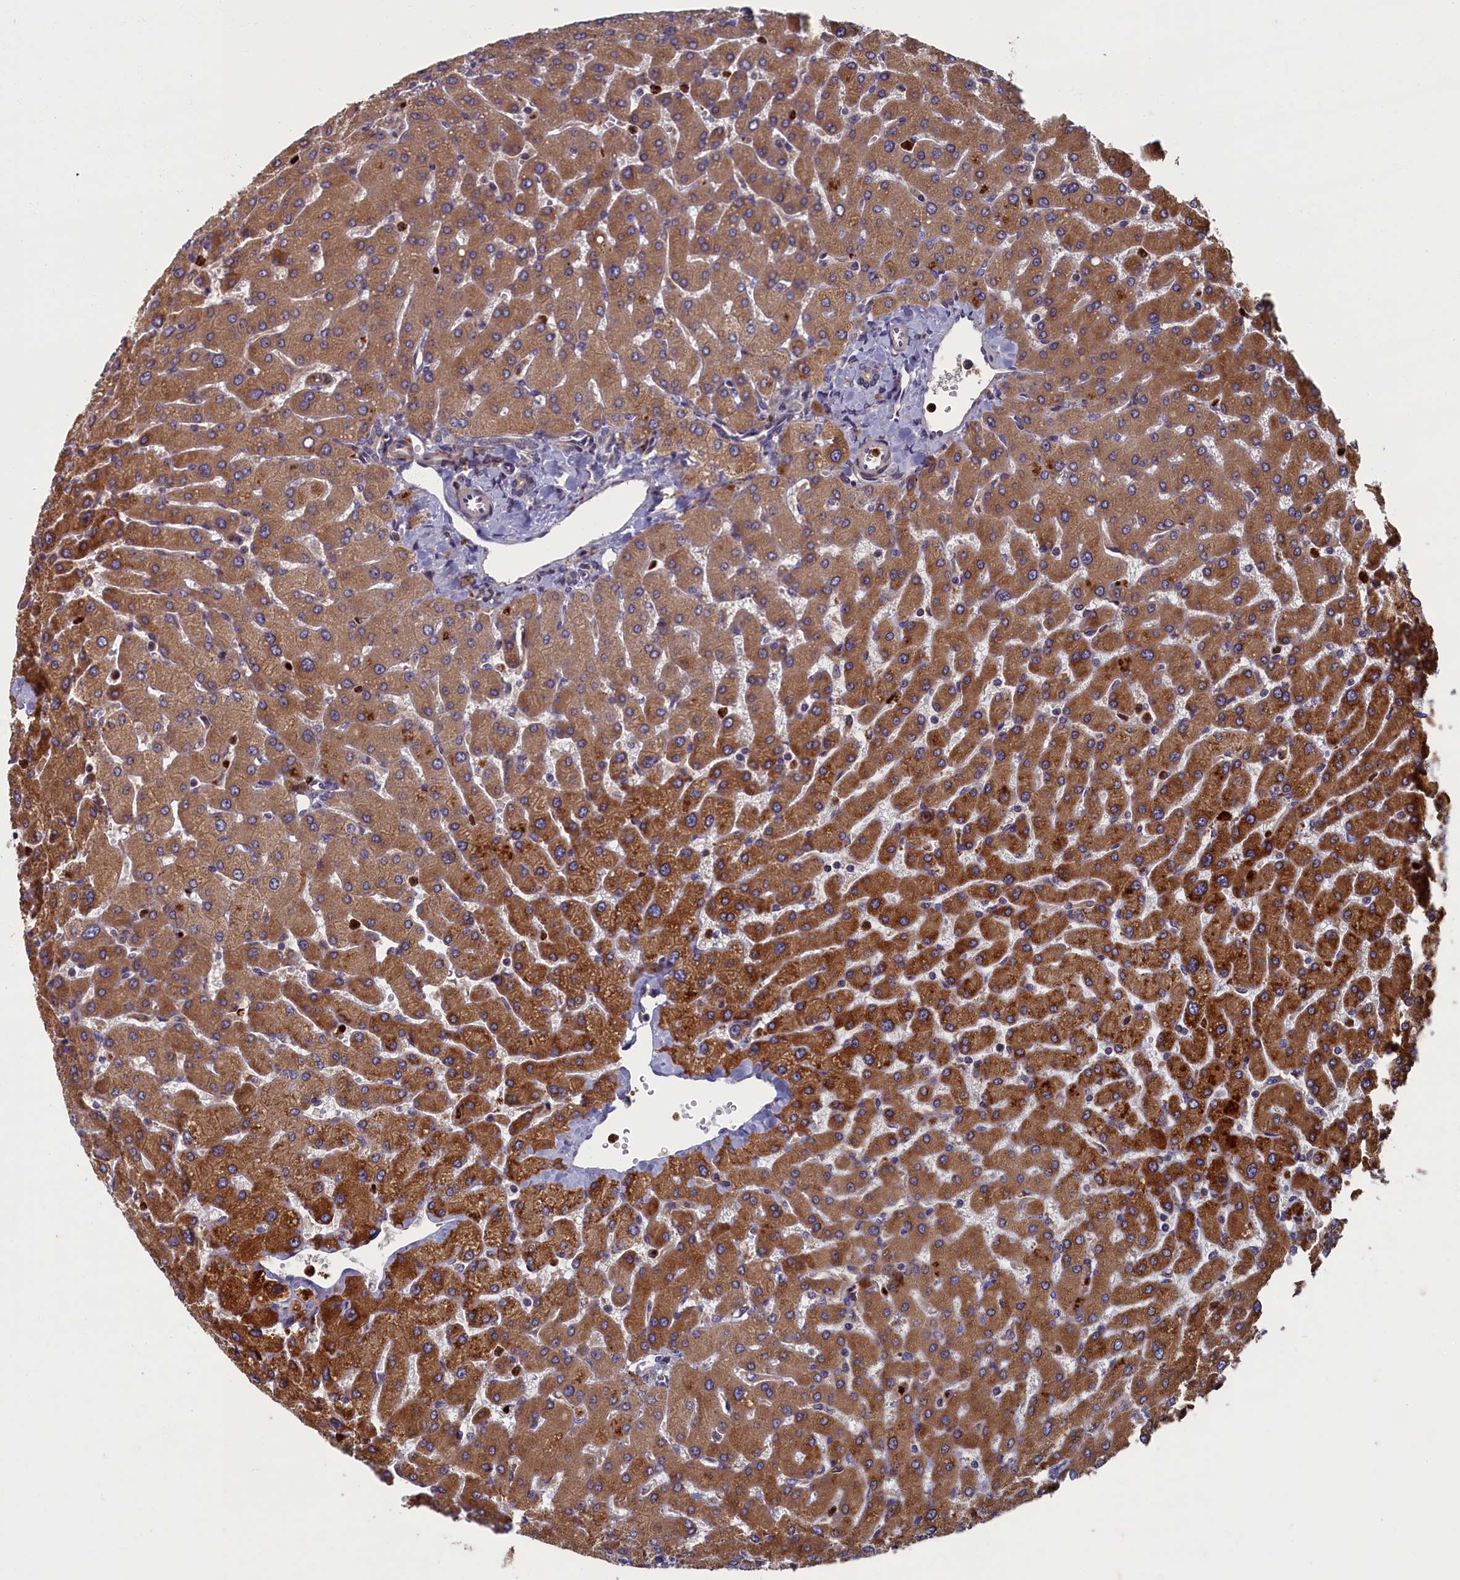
{"staining": {"intensity": "weak", "quantity": "<25%", "location": "cytoplasmic/membranous"}, "tissue": "liver", "cell_type": "Cholangiocytes", "image_type": "normal", "snomed": [{"axis": "morphology", "description": "Normal tissue, NOS"}, {"axis": "topography", "description": "Liver"}], "caption": "This is an IHC photomicrograph of unremarkable human liver. There is no positivity in cholangiocytes.", "gene": "TNK2", "patient": {"sex": "male", "age": 55}}